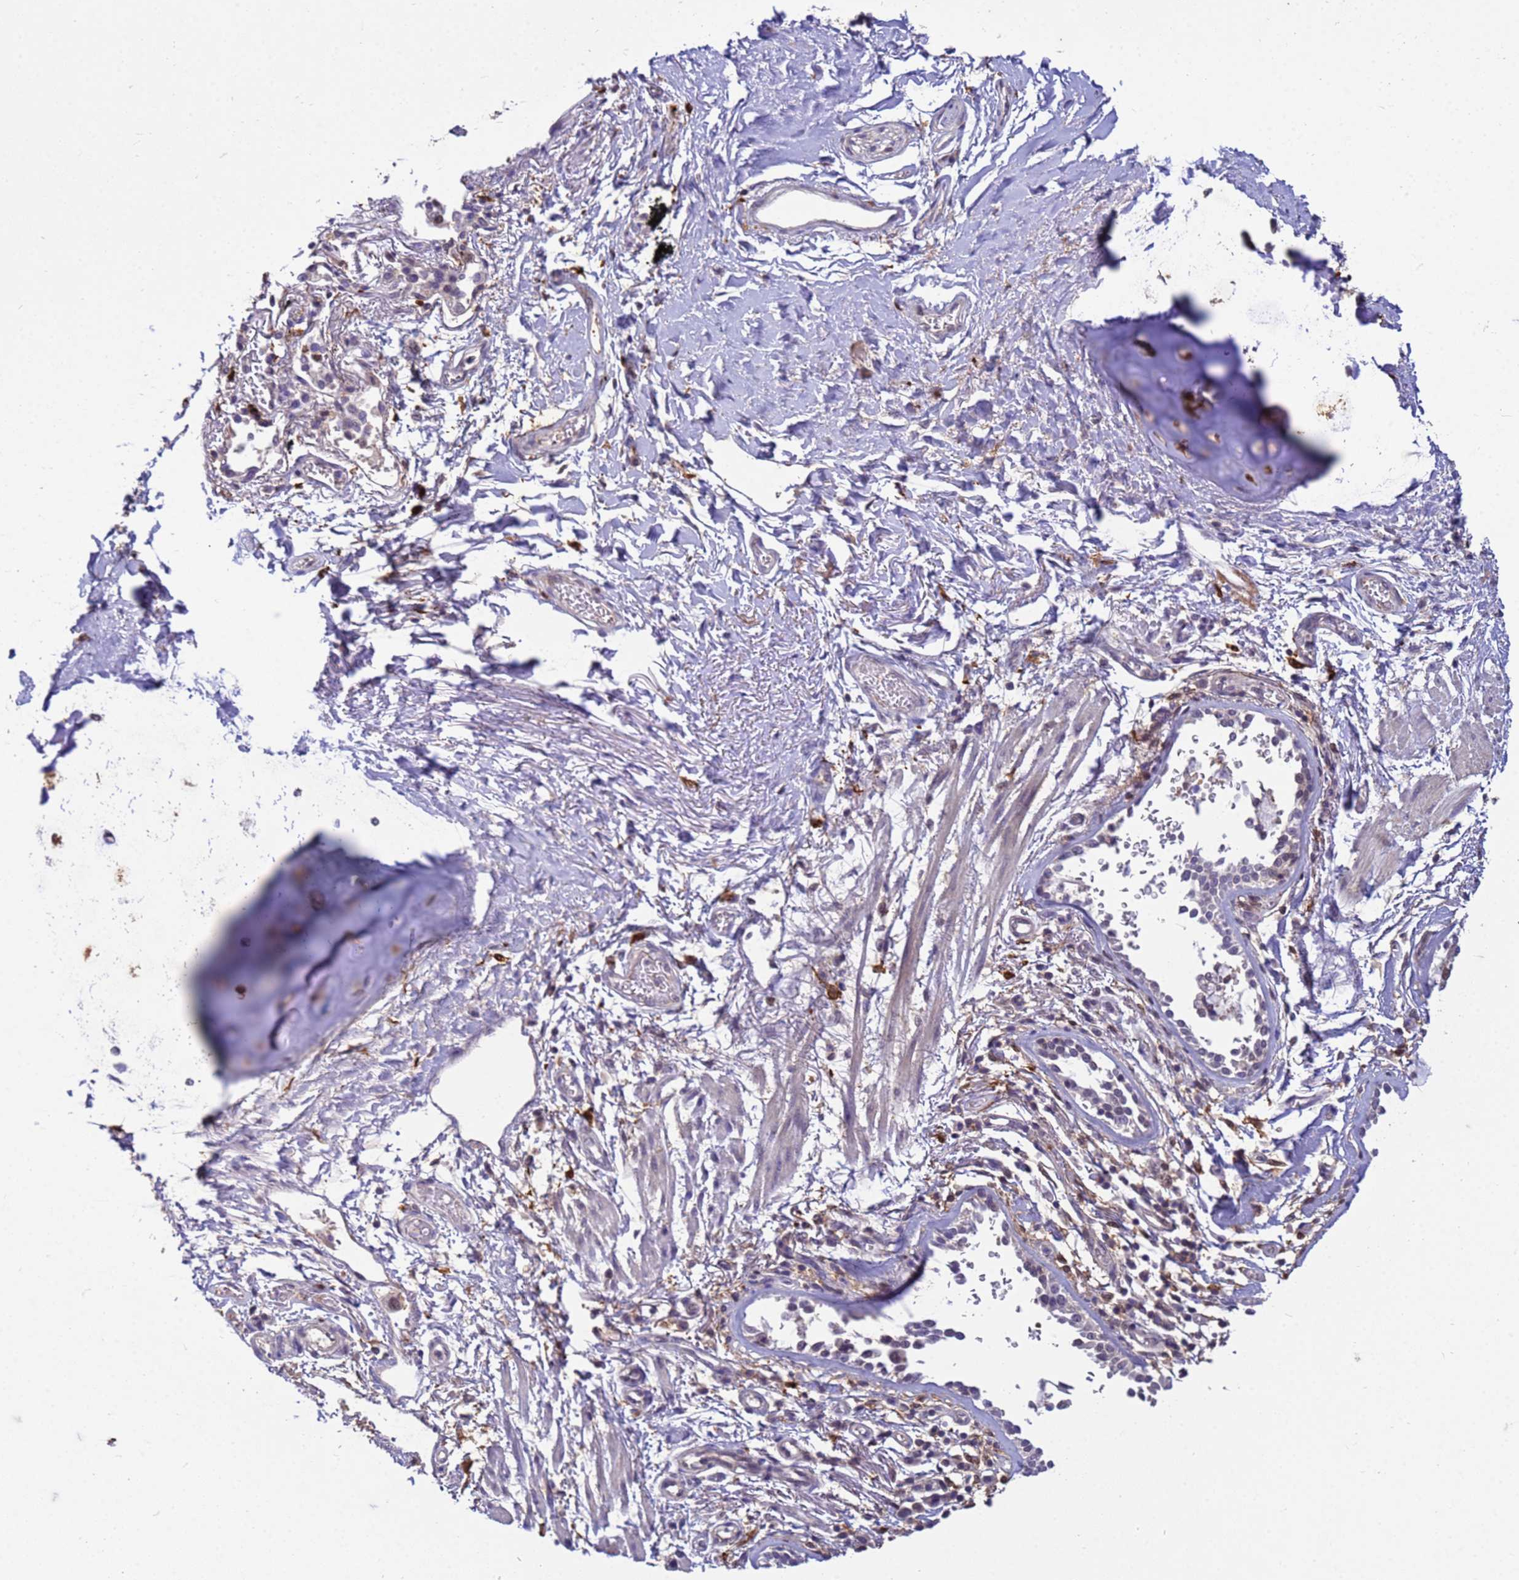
{"staining": {"intensity": "negative", "quantity": "none", "location": "none"}, "tissue": "adipose tissue", "cell_type": "Adipocytes", "image_type": "normal", "snomed": [{"axis": "morphology", "description": "Normal tissue, NOS"}, {"axis": "topography", "description": "Cartilage tissue"}], "caption": "This is a image of IHC staining of unremarkable adipose tissue, which shows no staining in adipocytes.", "gene": "NPEPPS", "patient": {"sex": "male", "age": 73}}